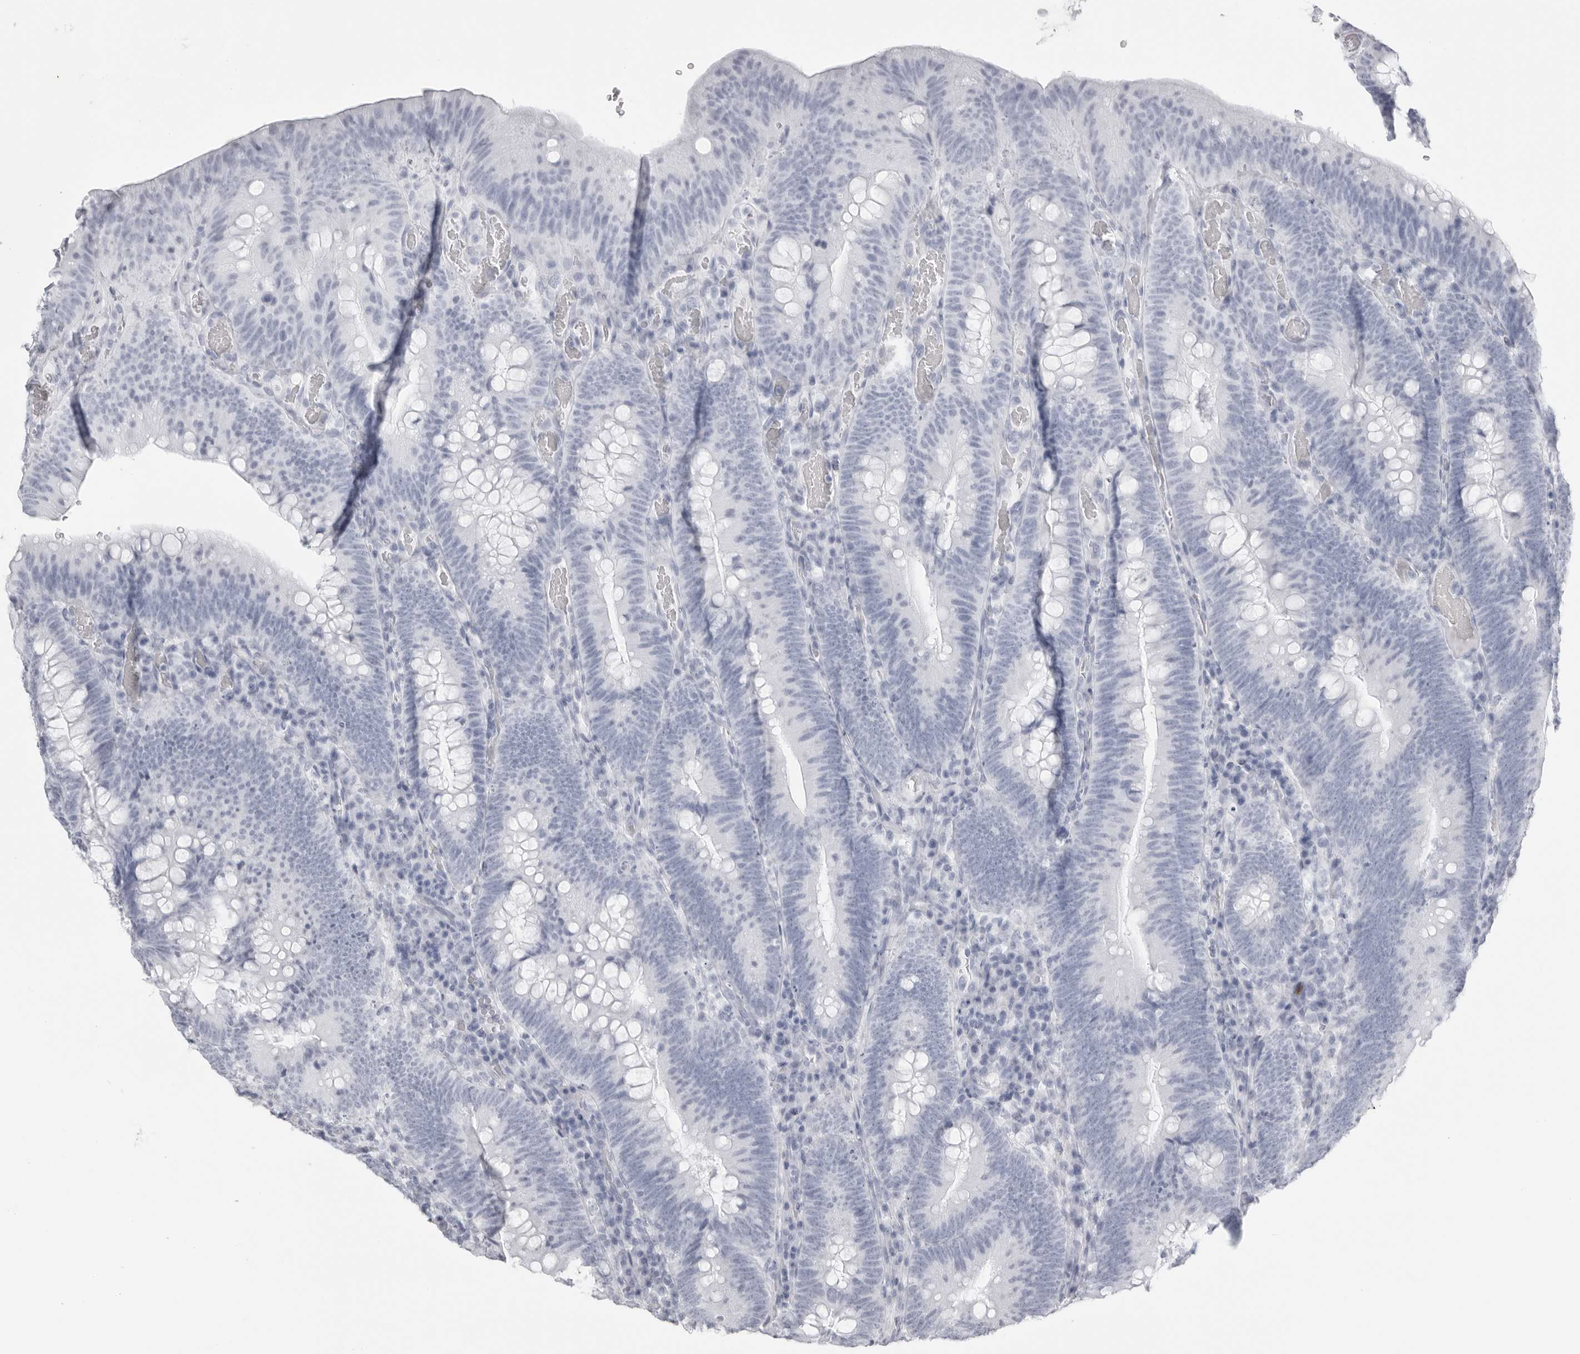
{"staining": {"intensity": "negative", "quantity": "none", "location": "none"}, "tissue": "colorectal cancer", "cell_type": "Tumor cells", "image_type": "cancer", "snomed": [{"axis": "morphology", "description": "Normal tissue, NOS"}, {"axis": "topography", "description": "Colon"}], "caption": "Immunohistochemistry of human colorectal cancer demonstrates no staining in tumor cells. (DAB immunohistochemistry (IHC) with hematoxylin counter stain).", "gene": "KLK9", "patient": {"sex": "female", "age": 82}}